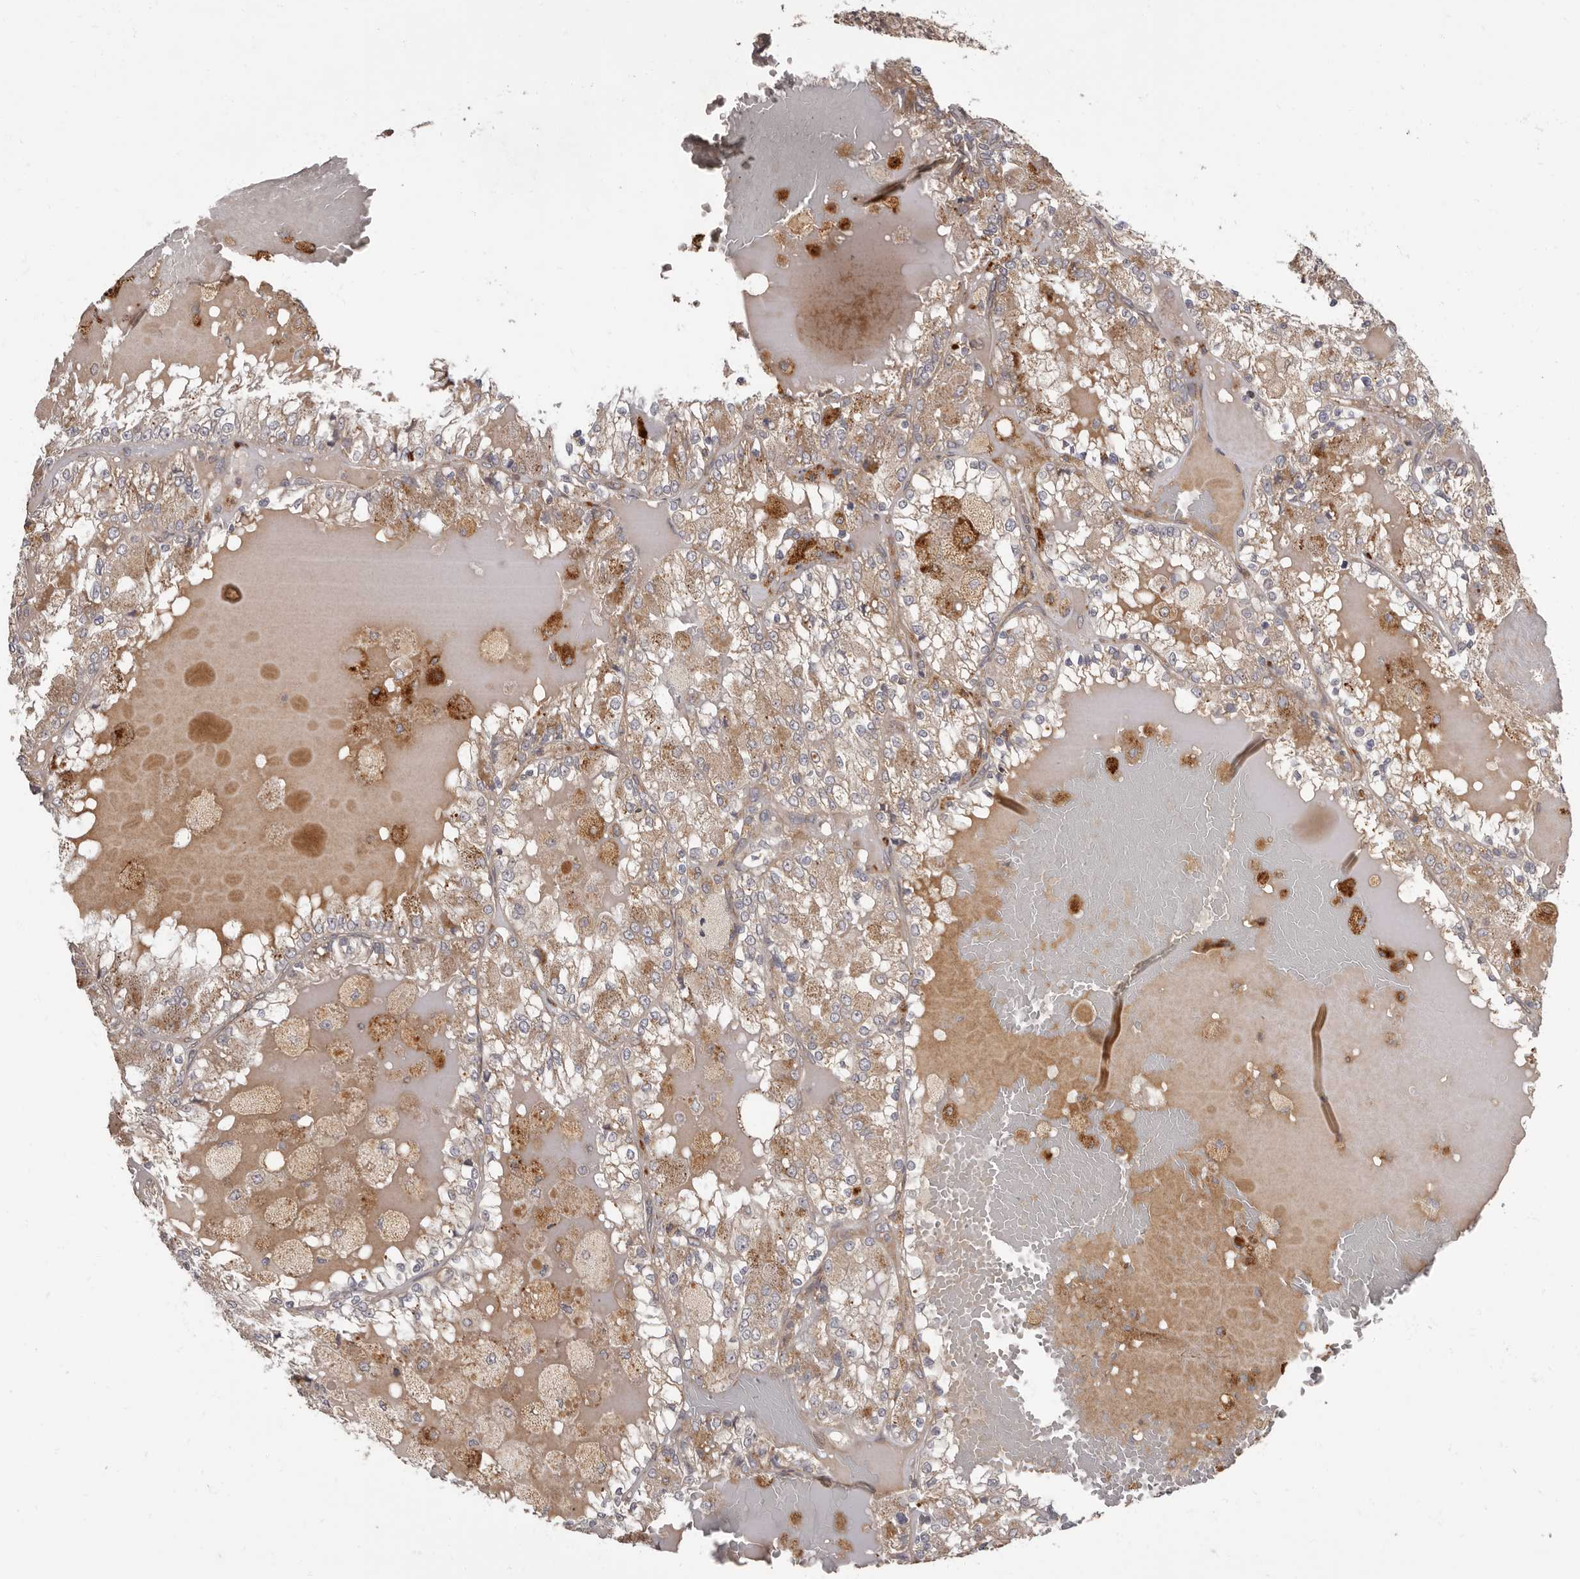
{"staining": {"intensity": "weak", "quantity": ">75%", "location": "cytoplasmic/membranous"}, "tissue": "renal cancer", "cell_type": "Tumor cells", "image_type": "cancer", "snomed": [{"axis": "morphology", "description": "Adenocarcinoma, NOS"}, {"axis": "topography", "description": "Kidney"}], "caption": "Protein analysis of renal adenocarcinoma tissue demonstrates weak cytoplasmic/membranous staining in approximately >75% of tumor cells.", "gene": "ADCY2", "patient": {"sex": "female", "age": 56}}